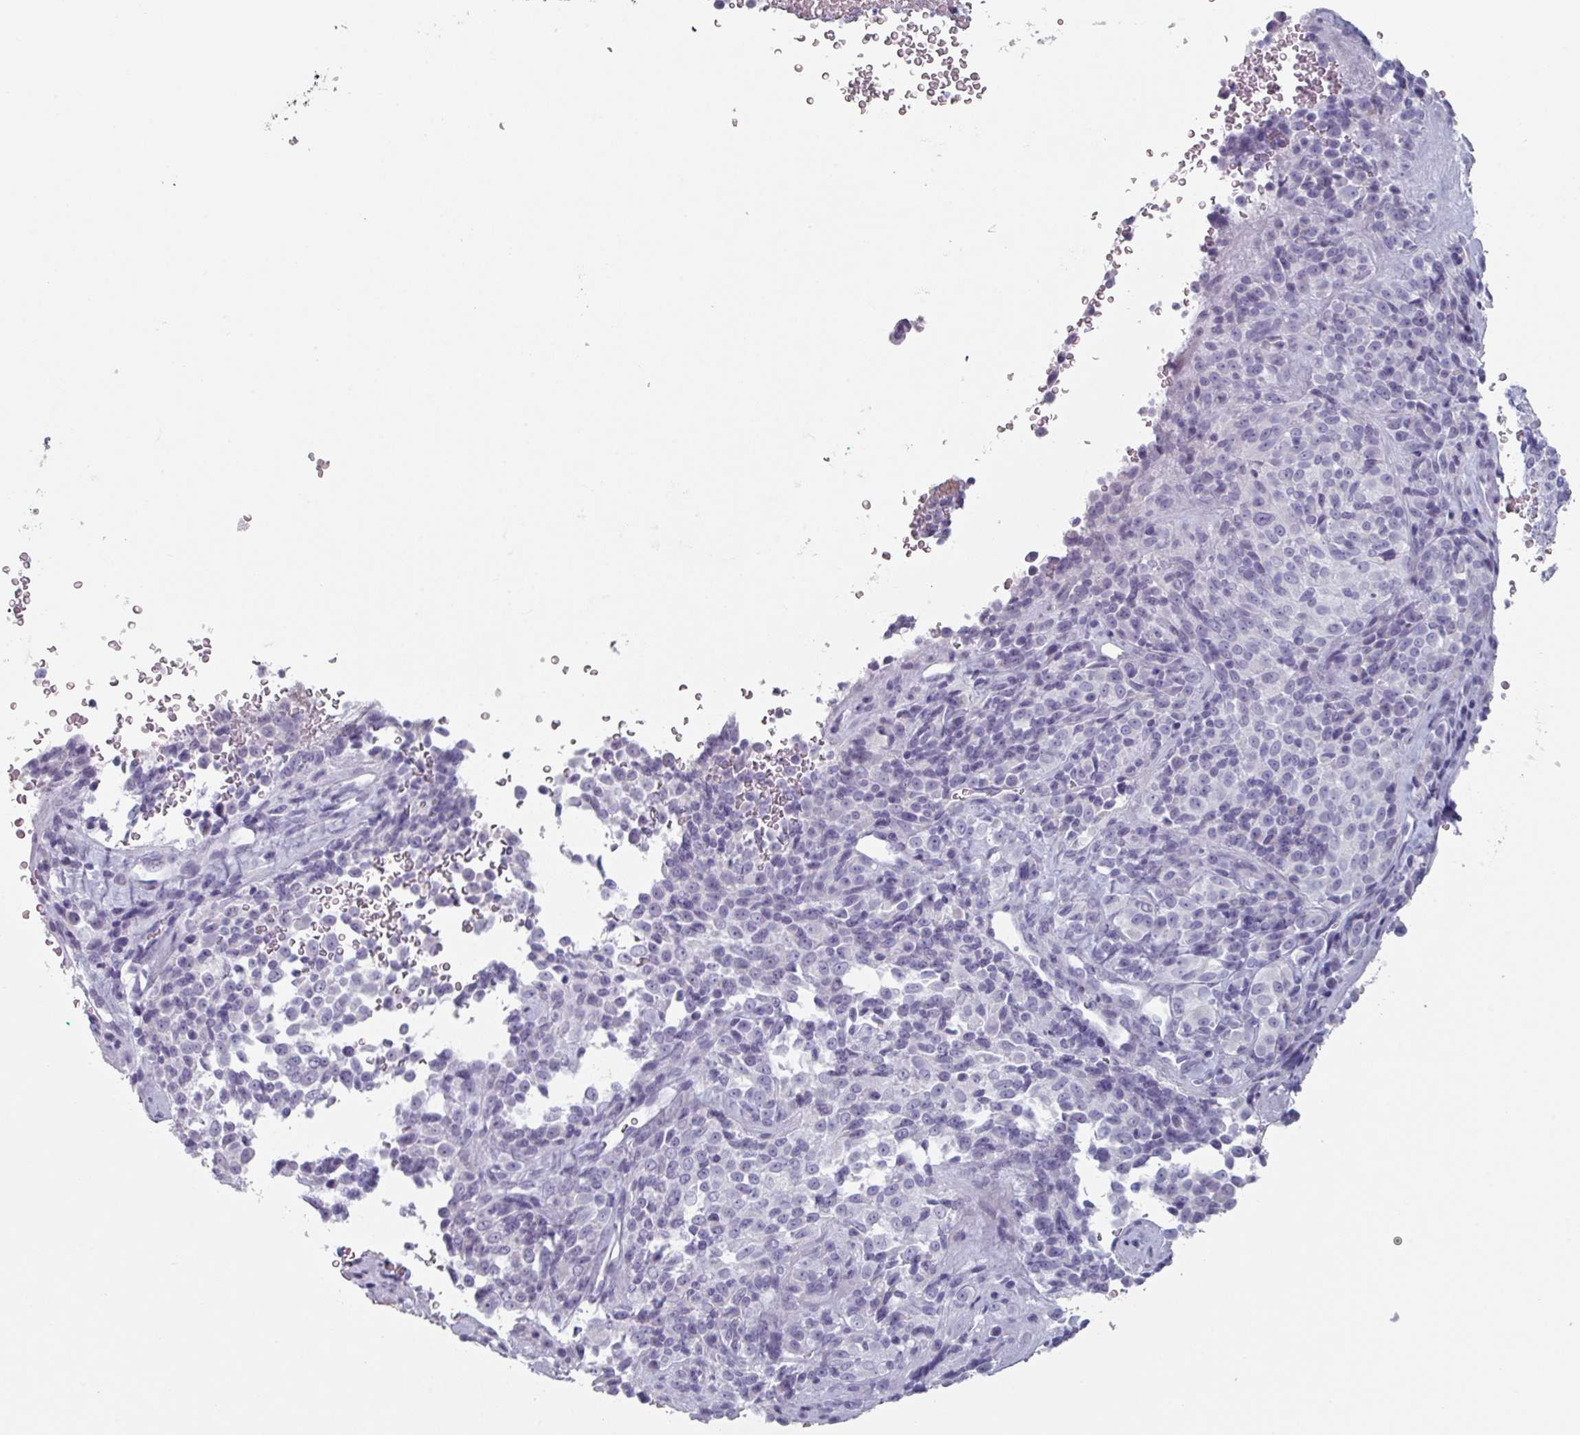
{"staining": {"intensity": "negative", "quantity": "none", "location": "none"}, "tissue": "melanoma", "cell_type": "Tumor cells", "image_type": "cancer", "snomed": [{"axis": "morphology", "description": "Malignant melanoma, Metastatic site"}, {"axis": "topography", "description": "Brain"}], "caption": "The image displays no staining of tumor cells in malignant melanoma (metastatic site).", "gene": "SLC35G2", "patient": {"sex": "female", "age": 56}}